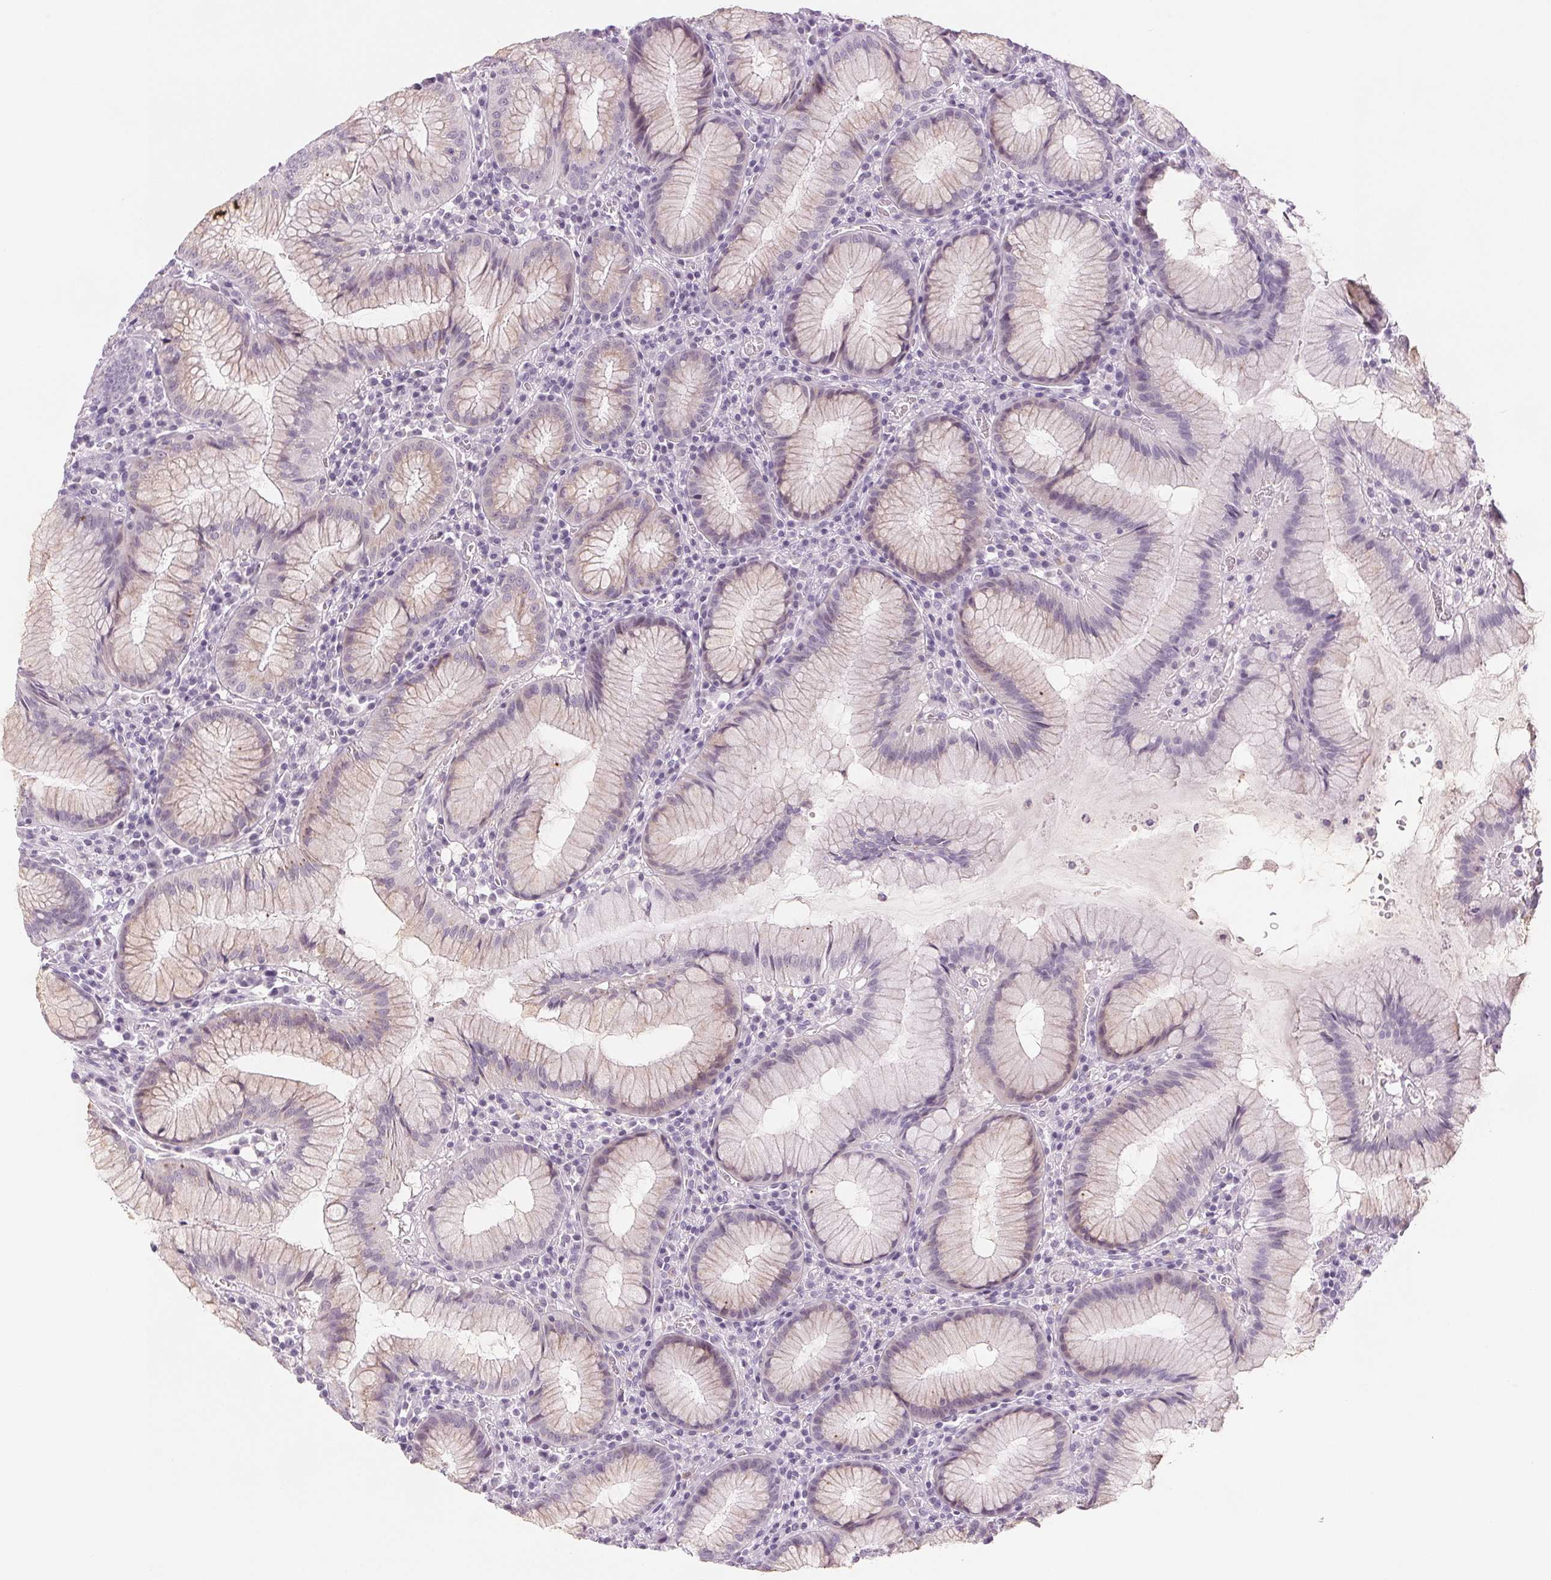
{"staining": {"intensity": "weak", "quantity": "25%-75%", "location": "cytoplasmic/membranous"}, "tissue": "stomach", "cell_type": "Glandular cells", "image_type": "normal", "snomed": [{"axis": "morphology", "description": "Normal tissue, NOS"}, {"axis": "topography", "description": "Stomach"}], "caption": "Immunohistochemistry staining of unremarkable stomach, which shows low levels of weak cytoplasmic/membranous staining in approximately 25%-75% of glandular cells indicating weak cytoplasmic/membranous protein staining. The staining was performed using DAB (3,3'-diaminobenzidine) (brown) for protein detection and nuclei were counterstained in hematoxylin (blue).", "gene": "EHHADH", "patient": {"sex": "male", "age": 55}}